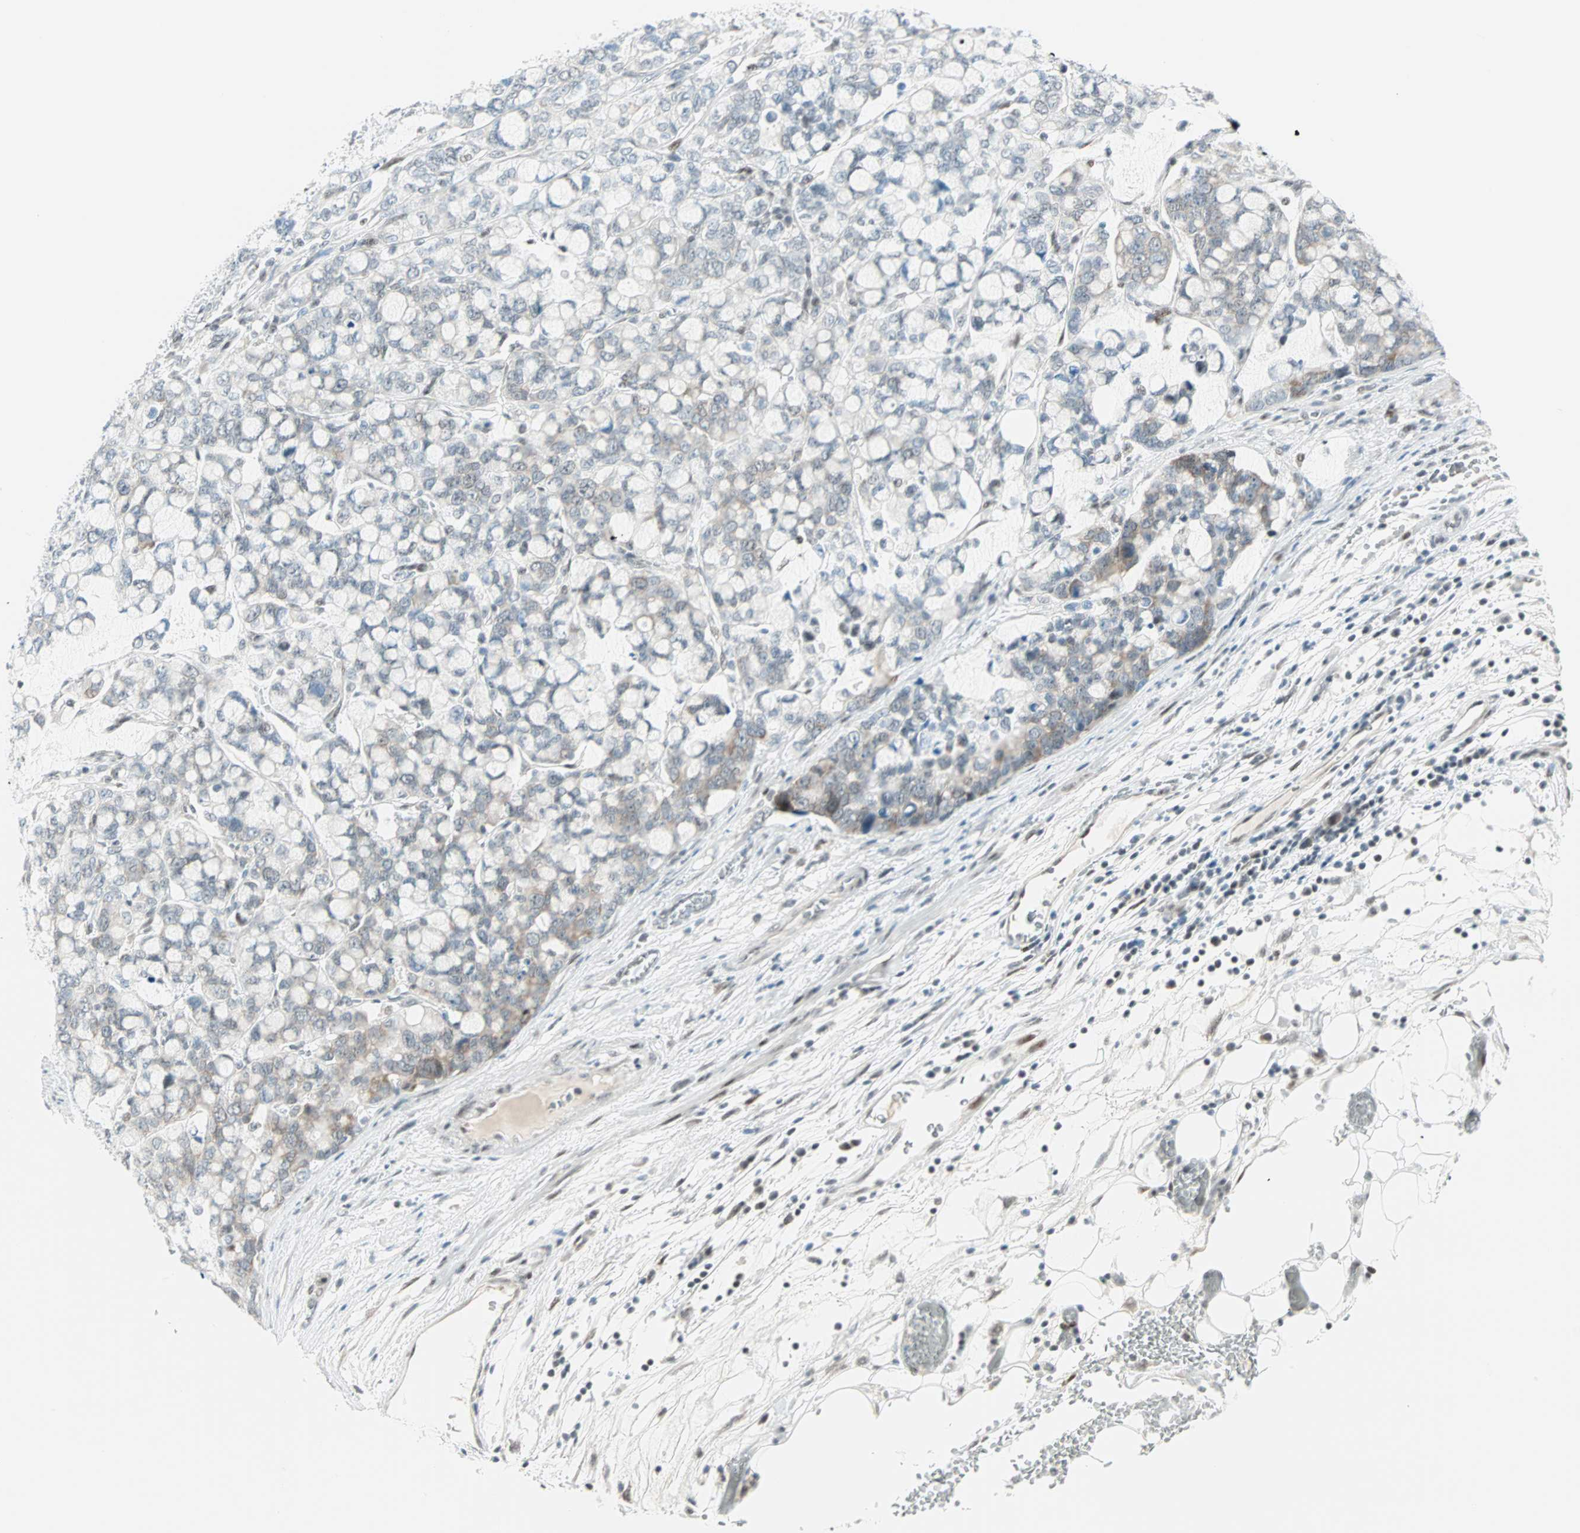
{"staining": {"intensity": "weak", "quantity": "<25%", "location": "cytoplasmic/membranous"}, "tissue": "stomach cancer", "cell_type": "Tumor cells", "image_type": "cancer", "snomed": [{"axis": "morphology", "description": "Adenocarcinoma, NOS"}, {"axis": "topography", "description": "Stomach, lower"}], "caption": "This histopathology image is of stomach cancer (adenocarcinoma) stained with IHC to label a protein in brown with the nuclei are counter-stained blue. There is no positivity in tumor cells.", "gene": "PKNOX1", "patient": {"sex": "male", "age": 84}}